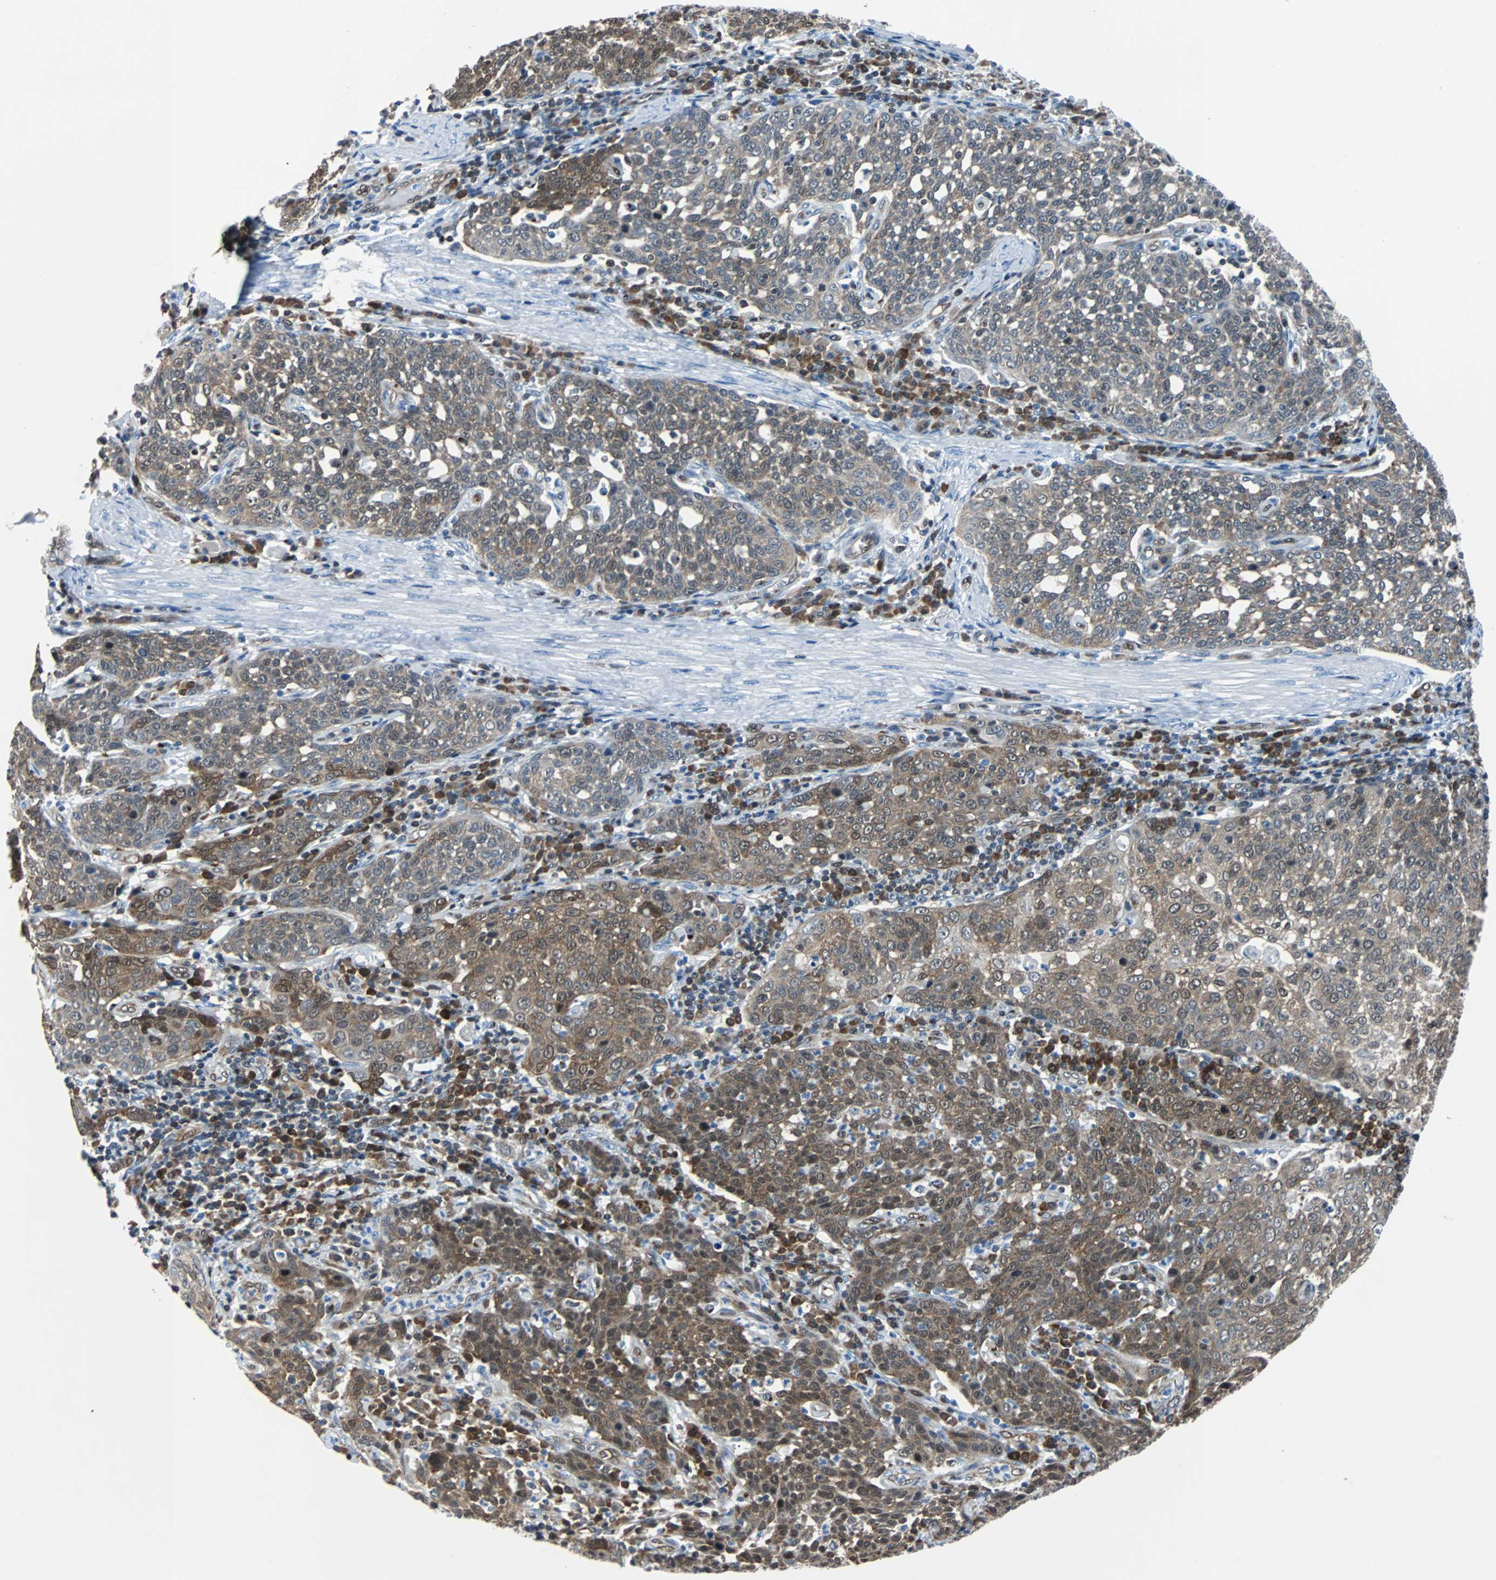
{"staining": {"intensity": "moderate", "quantity": "25%-75%", "location": "cytoplasmic/membranous,nuclear"}, "tissue": "cervical cancer", "cell_type": "Tumor cells", "image_type": "cancer", "snomed": [{"axis": "morphology", "description": "Squamous cell carcinoma, NOS"}, {"axis": "topography", "description": "Cervix"}], "caption": "There is medium levels of moderate cytoplasmic/membranous and nuclear staining in tumor cells of squamous cell carcinoma (cervical), as demonstrated by immunohistochemical staining (brown color).", "gene": "MAP2K6", "patient": {"sex": "female", "age": 34}}